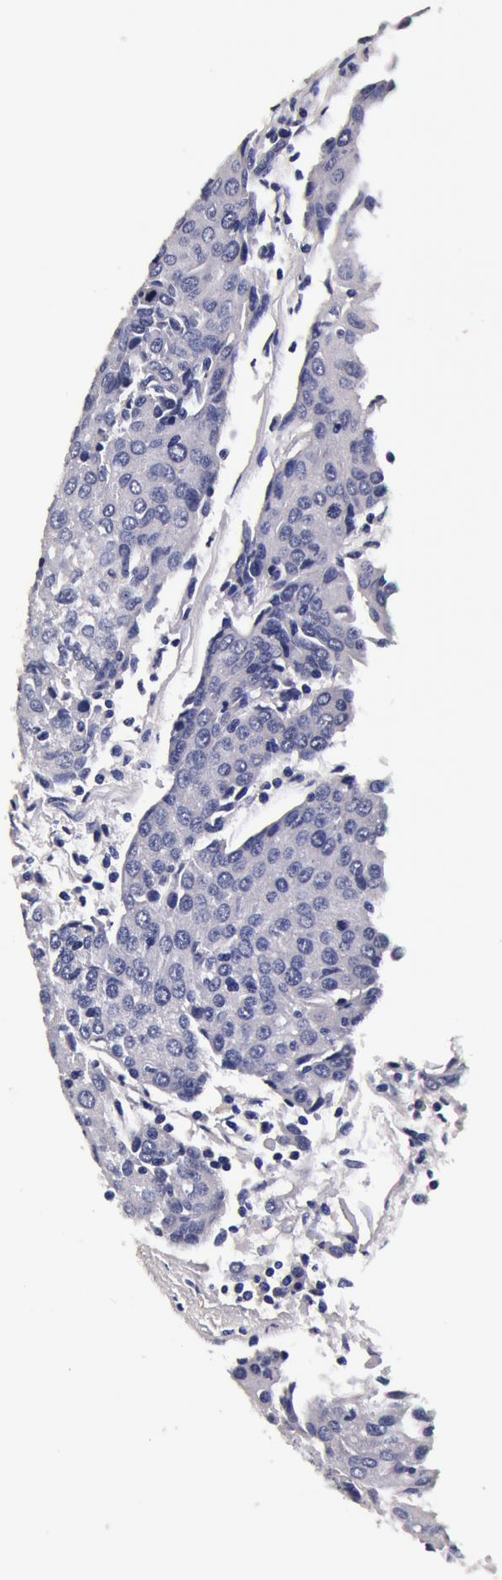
{"staining": {"intensity": "negative", "quantity": "none", "location": "none"}, "tissue": "urothelial cancer", "cell_type": "Tumor cells", "image_type": "cancer", "snomed": [{"axis": "morphology", "description": "Urothelial carcinoma, High grade"}, {"axis": "topography", "description": "Urinary bladder"}], "caption": "High power microscopy histopathology image of an immunohistochemistry (IHC) image of urothelial cancer, revealing no significant staining in tumor cells.", "gene": "CCDC22", "patient": {"sex": "female", "age": 85}}